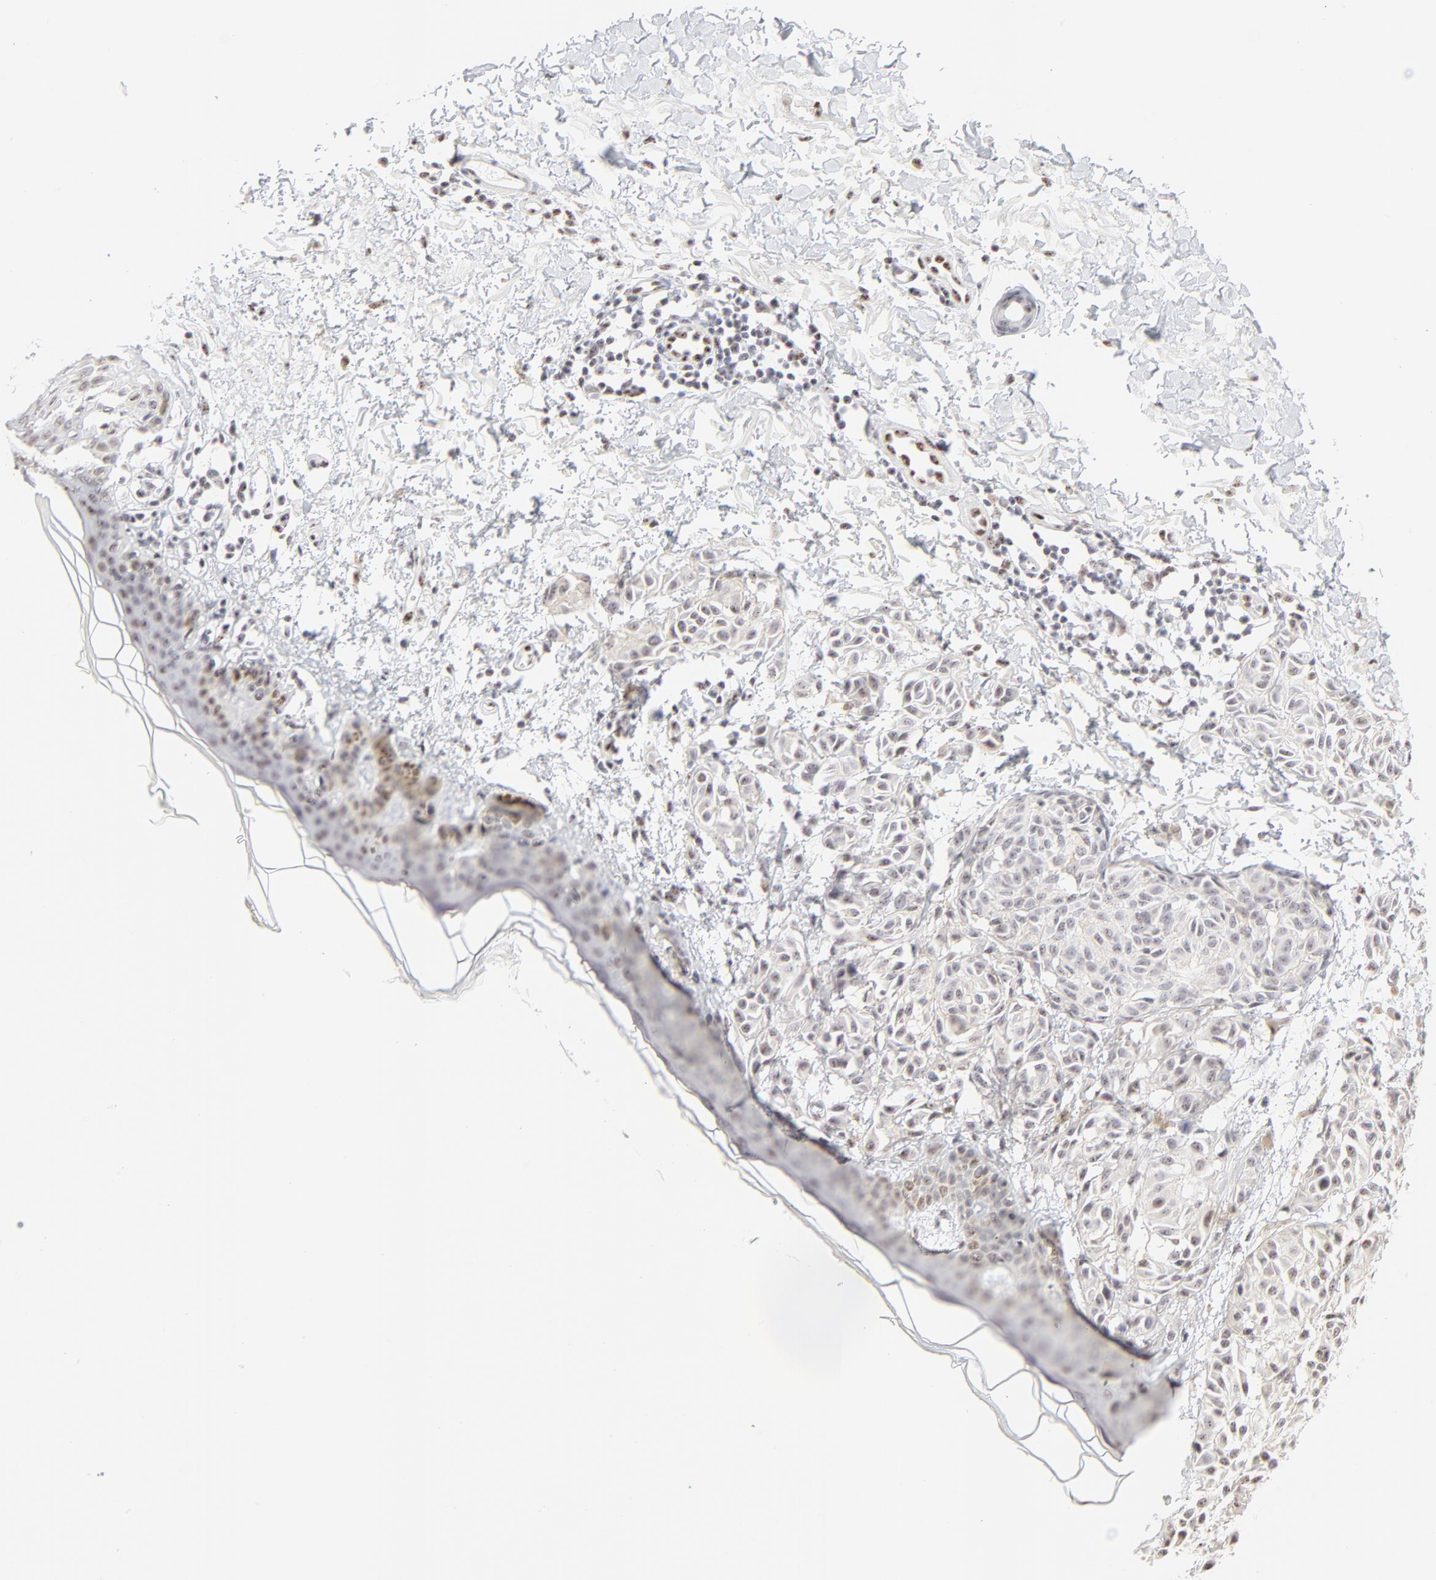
{"staining": {"intensity": "negative", "quantity": "none", "location": "none"}, "tissue": "melanoma", "cell_type": "Tumor cells", "image_type": "cancer", "snomed": [{"axis": "morphology", "description": "Malignant melanoma, NOS"}, {"axis": "topography", "description": "Skin"}], "caption": "Immunohistochemical staining of human melanoma exhibits no significant expression in tumor cells. (DAB (3,3'-diaminobenzidine) IHC with hematoxylin counter stain).", "gene": "NFIL3", "patient": {"sex": "male", "age": 76}}